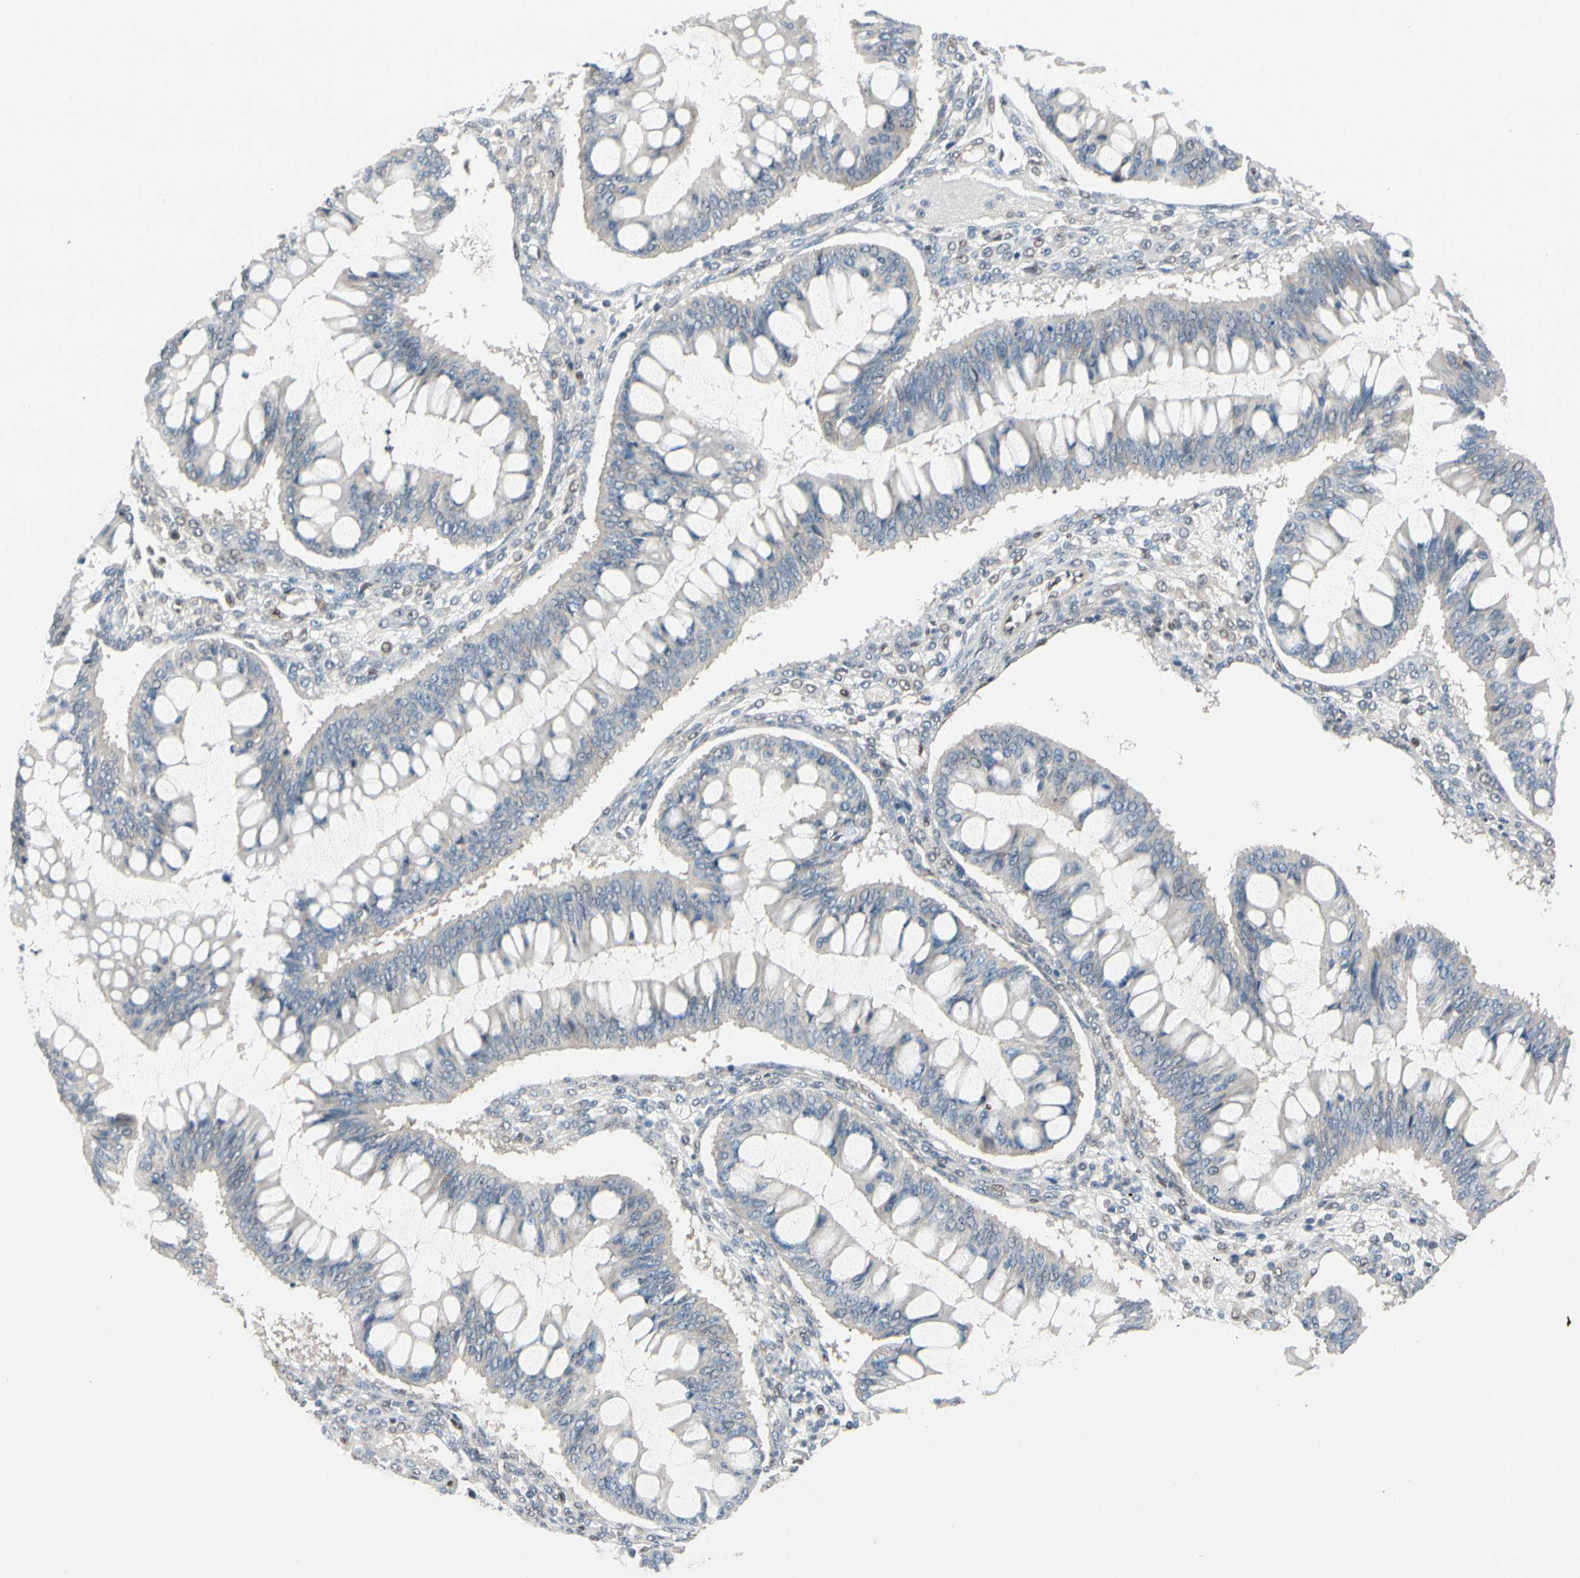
{"staining": {"intensity": "negative", "quantity": "none", "location": "none"}, "tissue": "ovarian cancer", "cell_type": "Tumor cells", "image_type": "cancer", "snomed": [{"axis": "morphology", "description": "Cystadenocarcinoma, mucinous, NOS"}, {"axis": "topography", "description": "Ovary"}], "caption": "Histopathology image shows no significant protein staining in tumor cells of mucinous cystadenocarcinoma (ovarian).", "gene": "TAF4", "patient": {"sex": "female", "age": 73}}